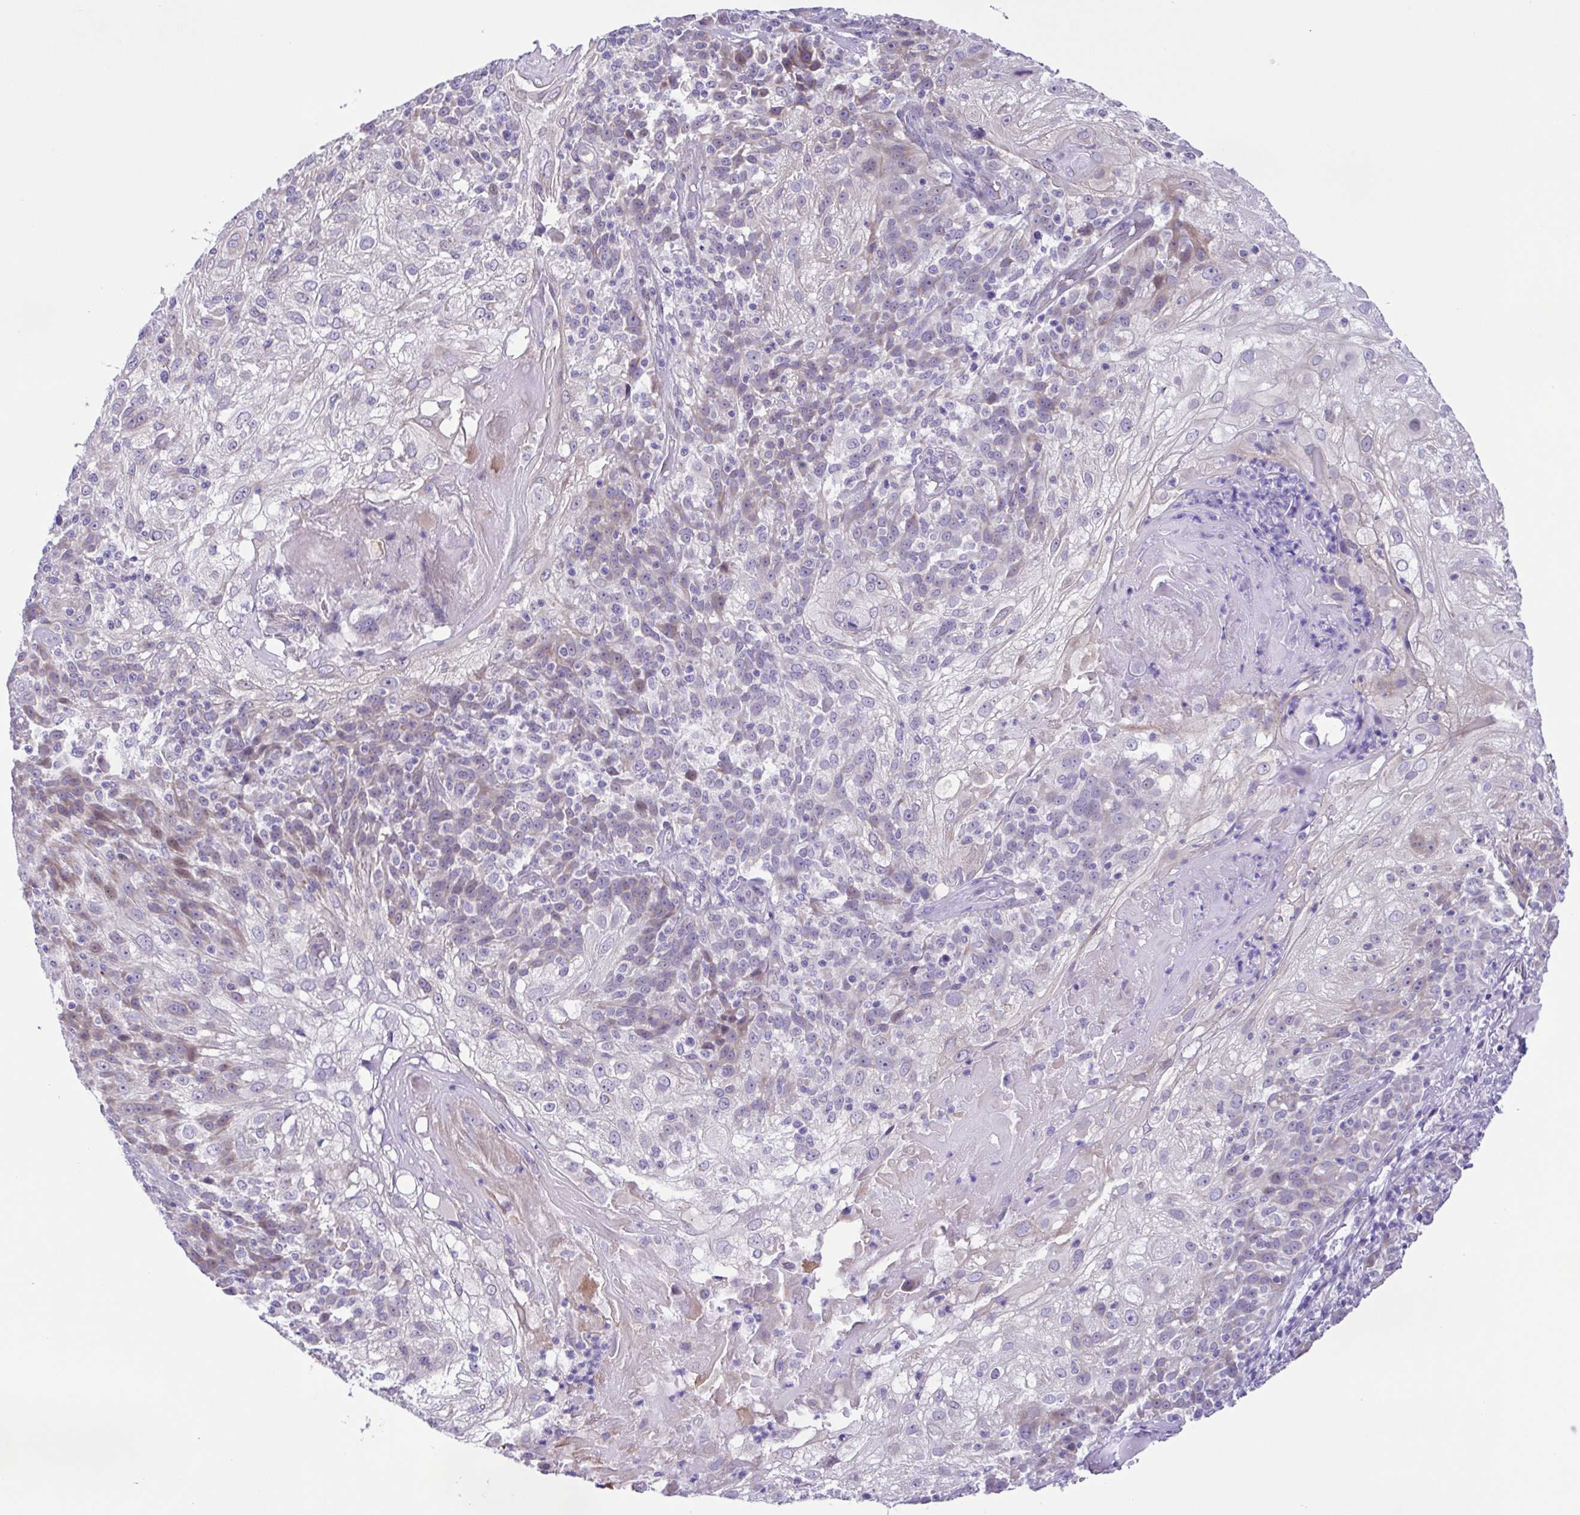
{"staining": {"intensity": "negative", "quantity": "none", "location": "none"}, "tissue": "skin cancer", "cell_type": "Tumor cells", "image_type": "cancer", "snomed": [{"axis": "morphology", "description": "Normal tissue, NOS"}, {"axis": "morphology", "description": "Squamous cell carcinoma, NOS"}, {"axis": "topography", "description": "Skin"}], "caption": "This is a histopathology image of immunohistochemistry (IHC) staining of skin cancer (squamous cell carcinoma), which shows no positivity in tumor cells.", "gene": "TGM3", "patient": {"sex": "female", "age": 83}}